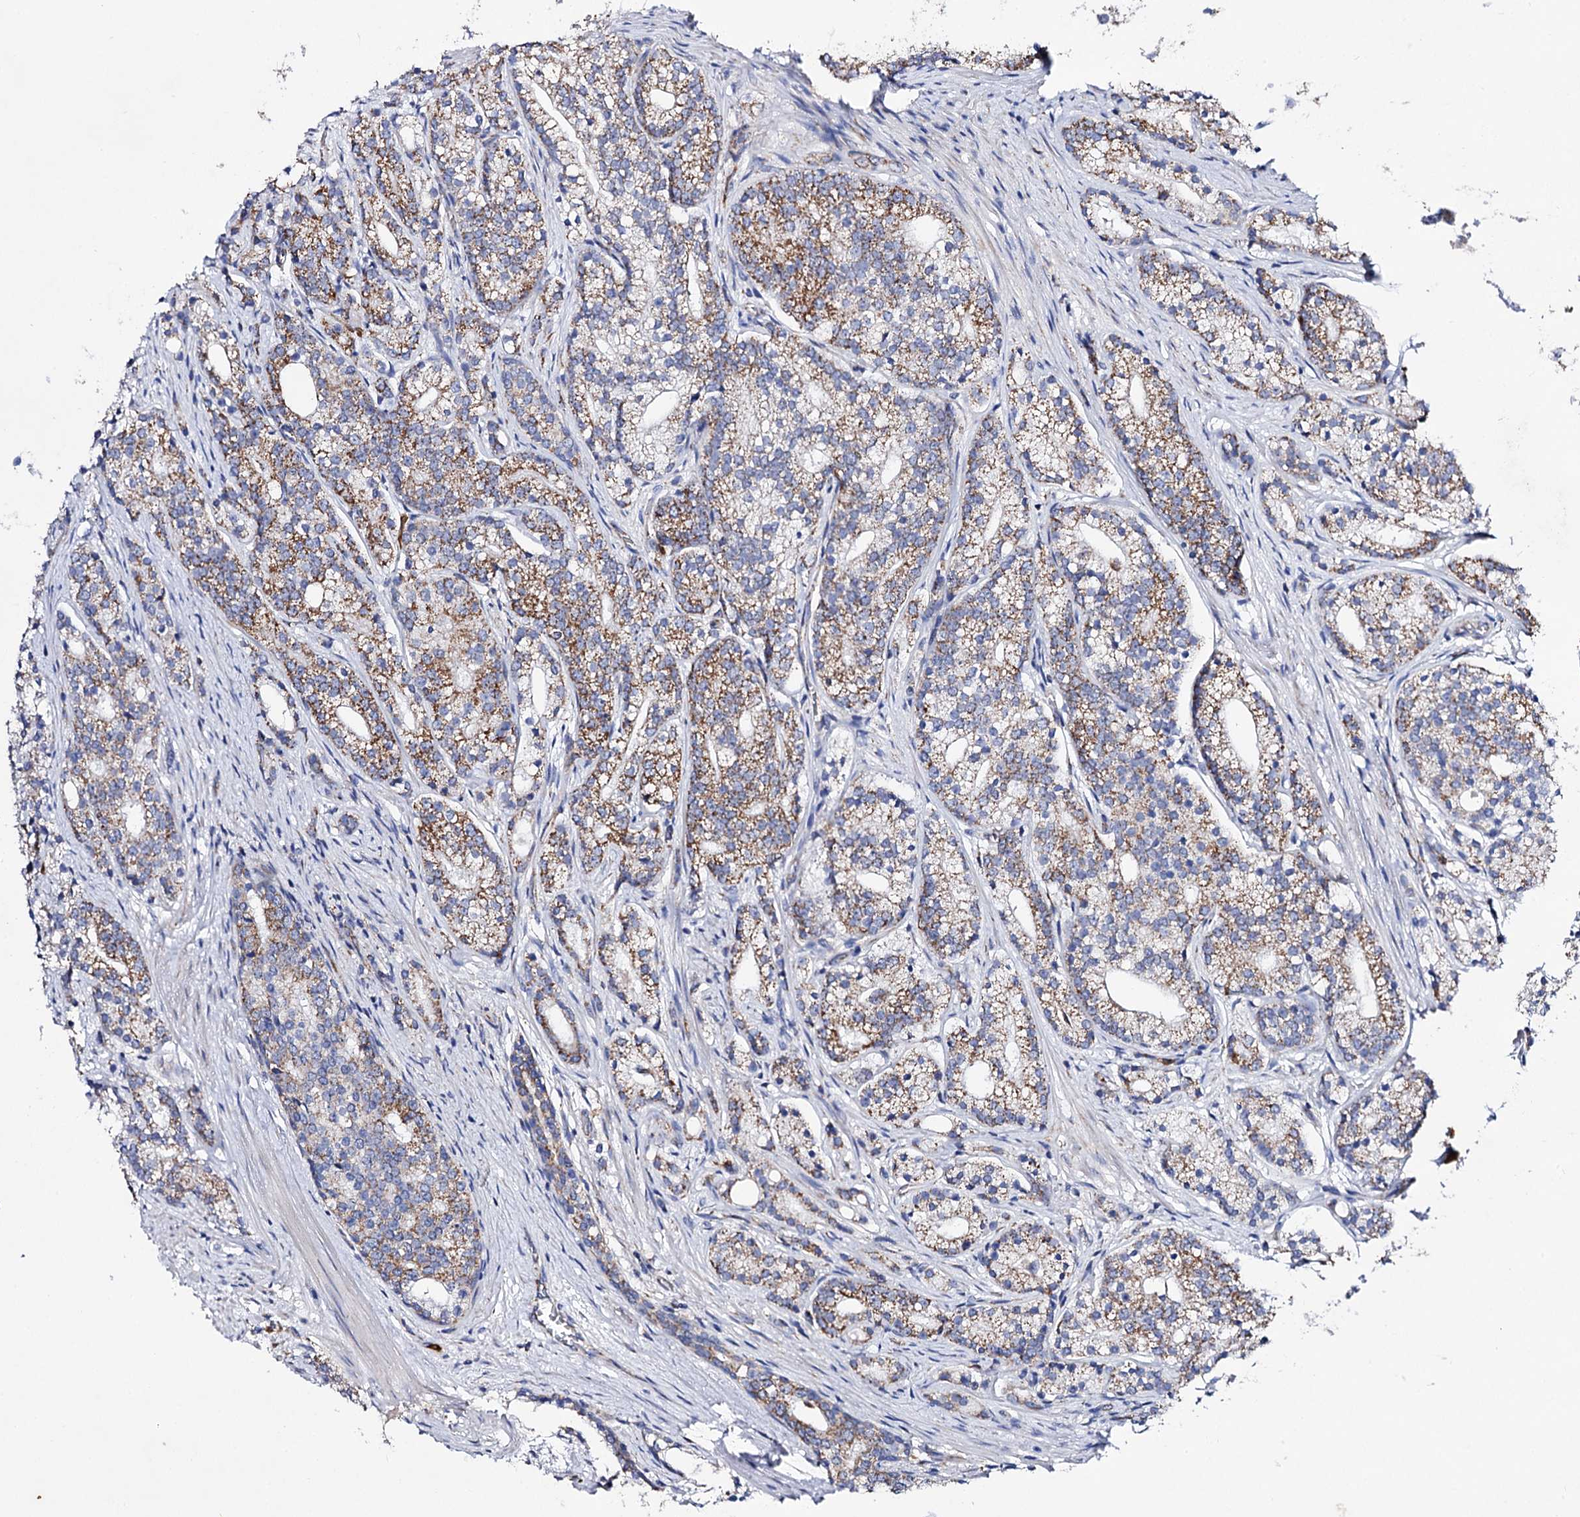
{"staining": {"intensity": "moderate", "quantity": "25%-75%", "location": "cytoplasmic/membranous"}, "tissue": "prostate cancer", "cell_type": "Tumor cells", "image_type": "cancer", "snomed": [{"axis": "morphology", "description": "Adenocarcinoma, Low grade"}, {"axis": "topography", "description": "Prostate"}], "caption": "IHC image of neoplastic tissue: low-grade adenocarcinoma (prostate) stained using immunohistochemistry (IHC) displays medium levels of moderate protein expression localized specifically in the cytoplasmic/membranous of tumor cells, appearing as a cytoplasmic/membranous brown color.", "gene": "ACAD9", "patient": {"sex": "male", "age": 71}}